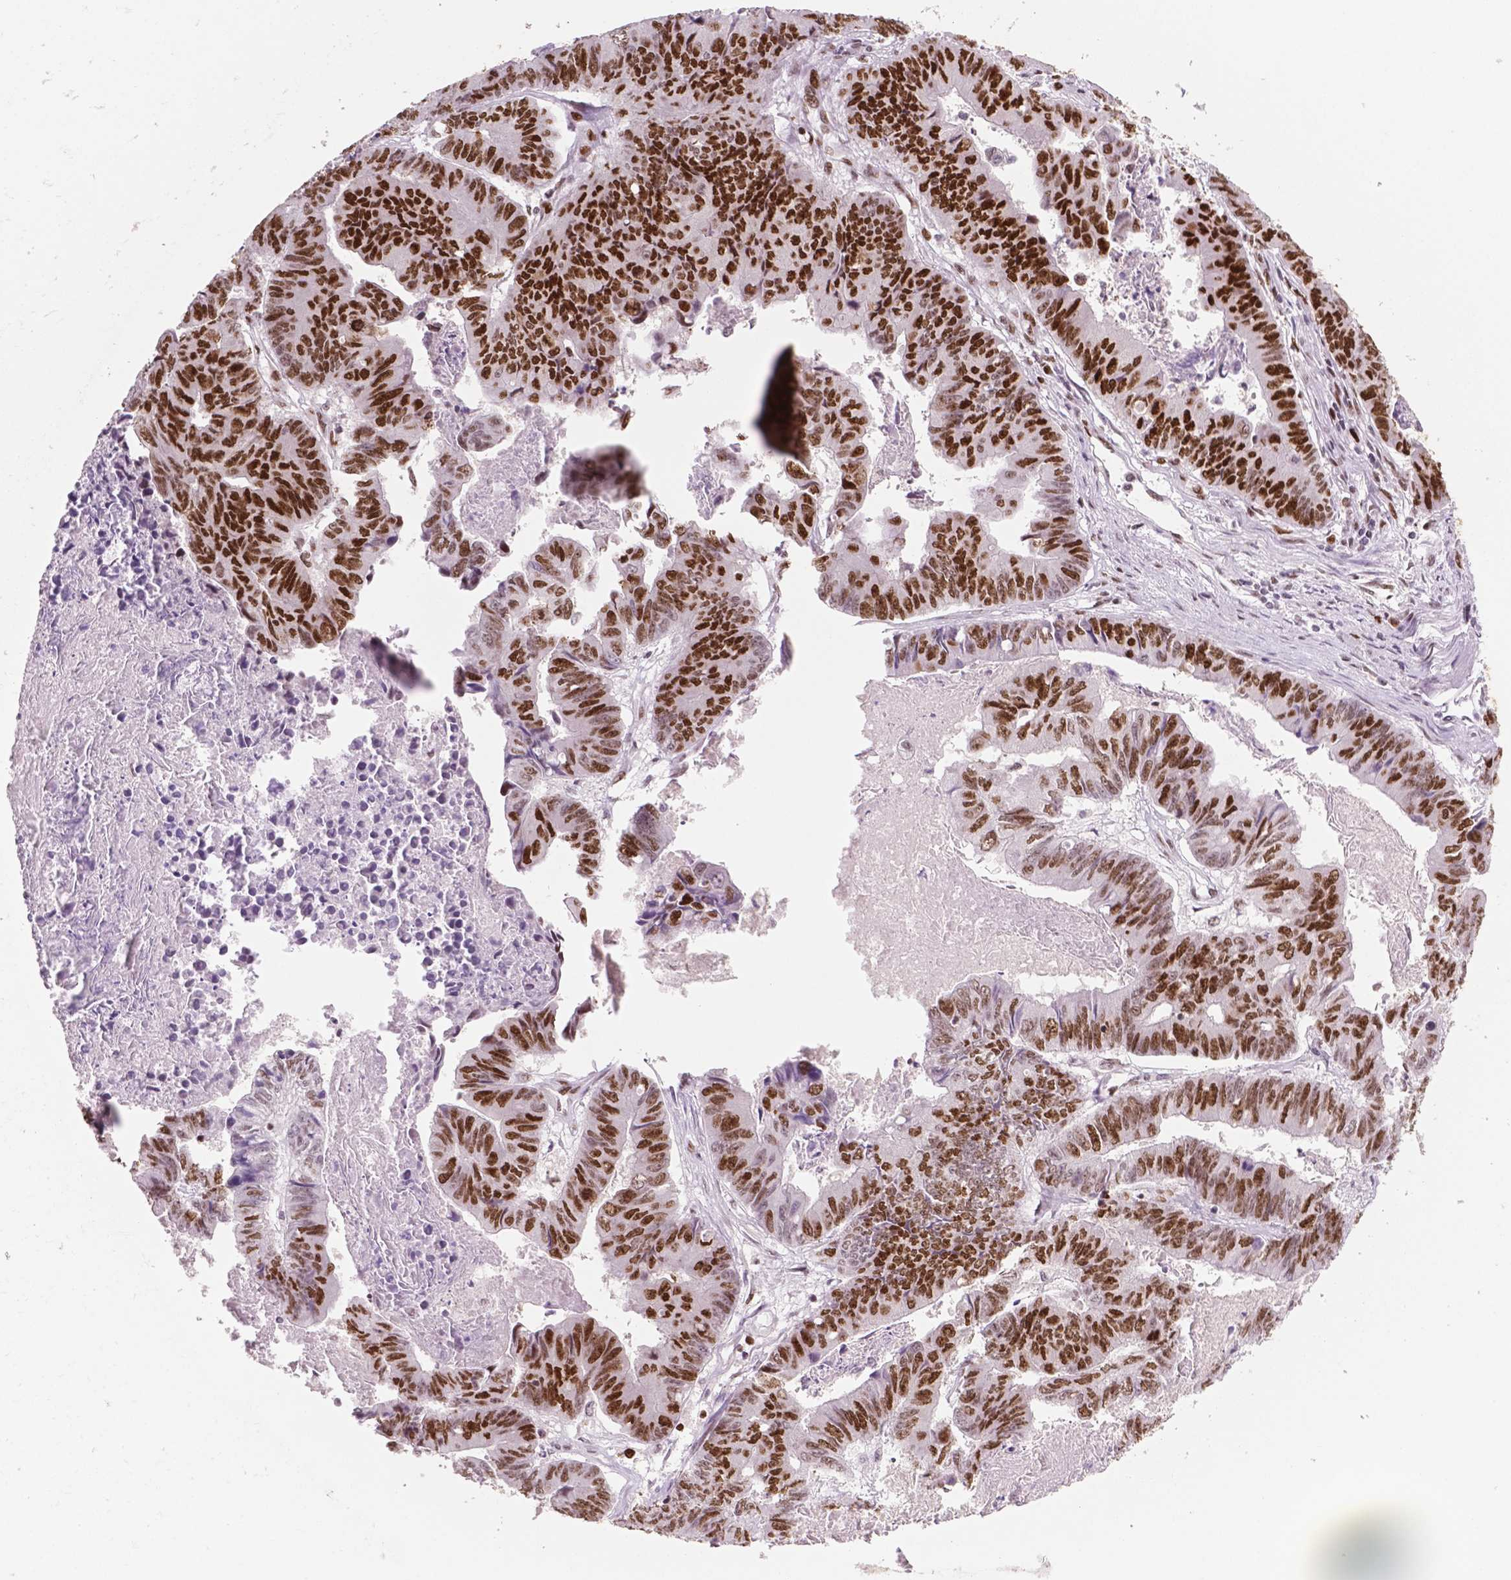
{"staining": {"intensity": "strong", "quantity": ">75%", "location": "nuclear"}, "tissue": "stomach cancer", "cell_type": "Tumor cells", "image_type": "cancer", "snomed": [{"axis": "morphology", "description": "Adenocarcinoma, NOS"}, {"axis": "topography", "description": "Stomach, lower"}], "caption": "Immunohistochemistry (IHC) of stomach cancer (adenocarcinoma) reveals high levels of strong nuclear staining in approximately >75% of tumor cells. Immunohistochemistry stains the protein in brown and the nuclei are stained blue.", "gene": "MSH6", "patient": {"sex": "male", "age": 77}}